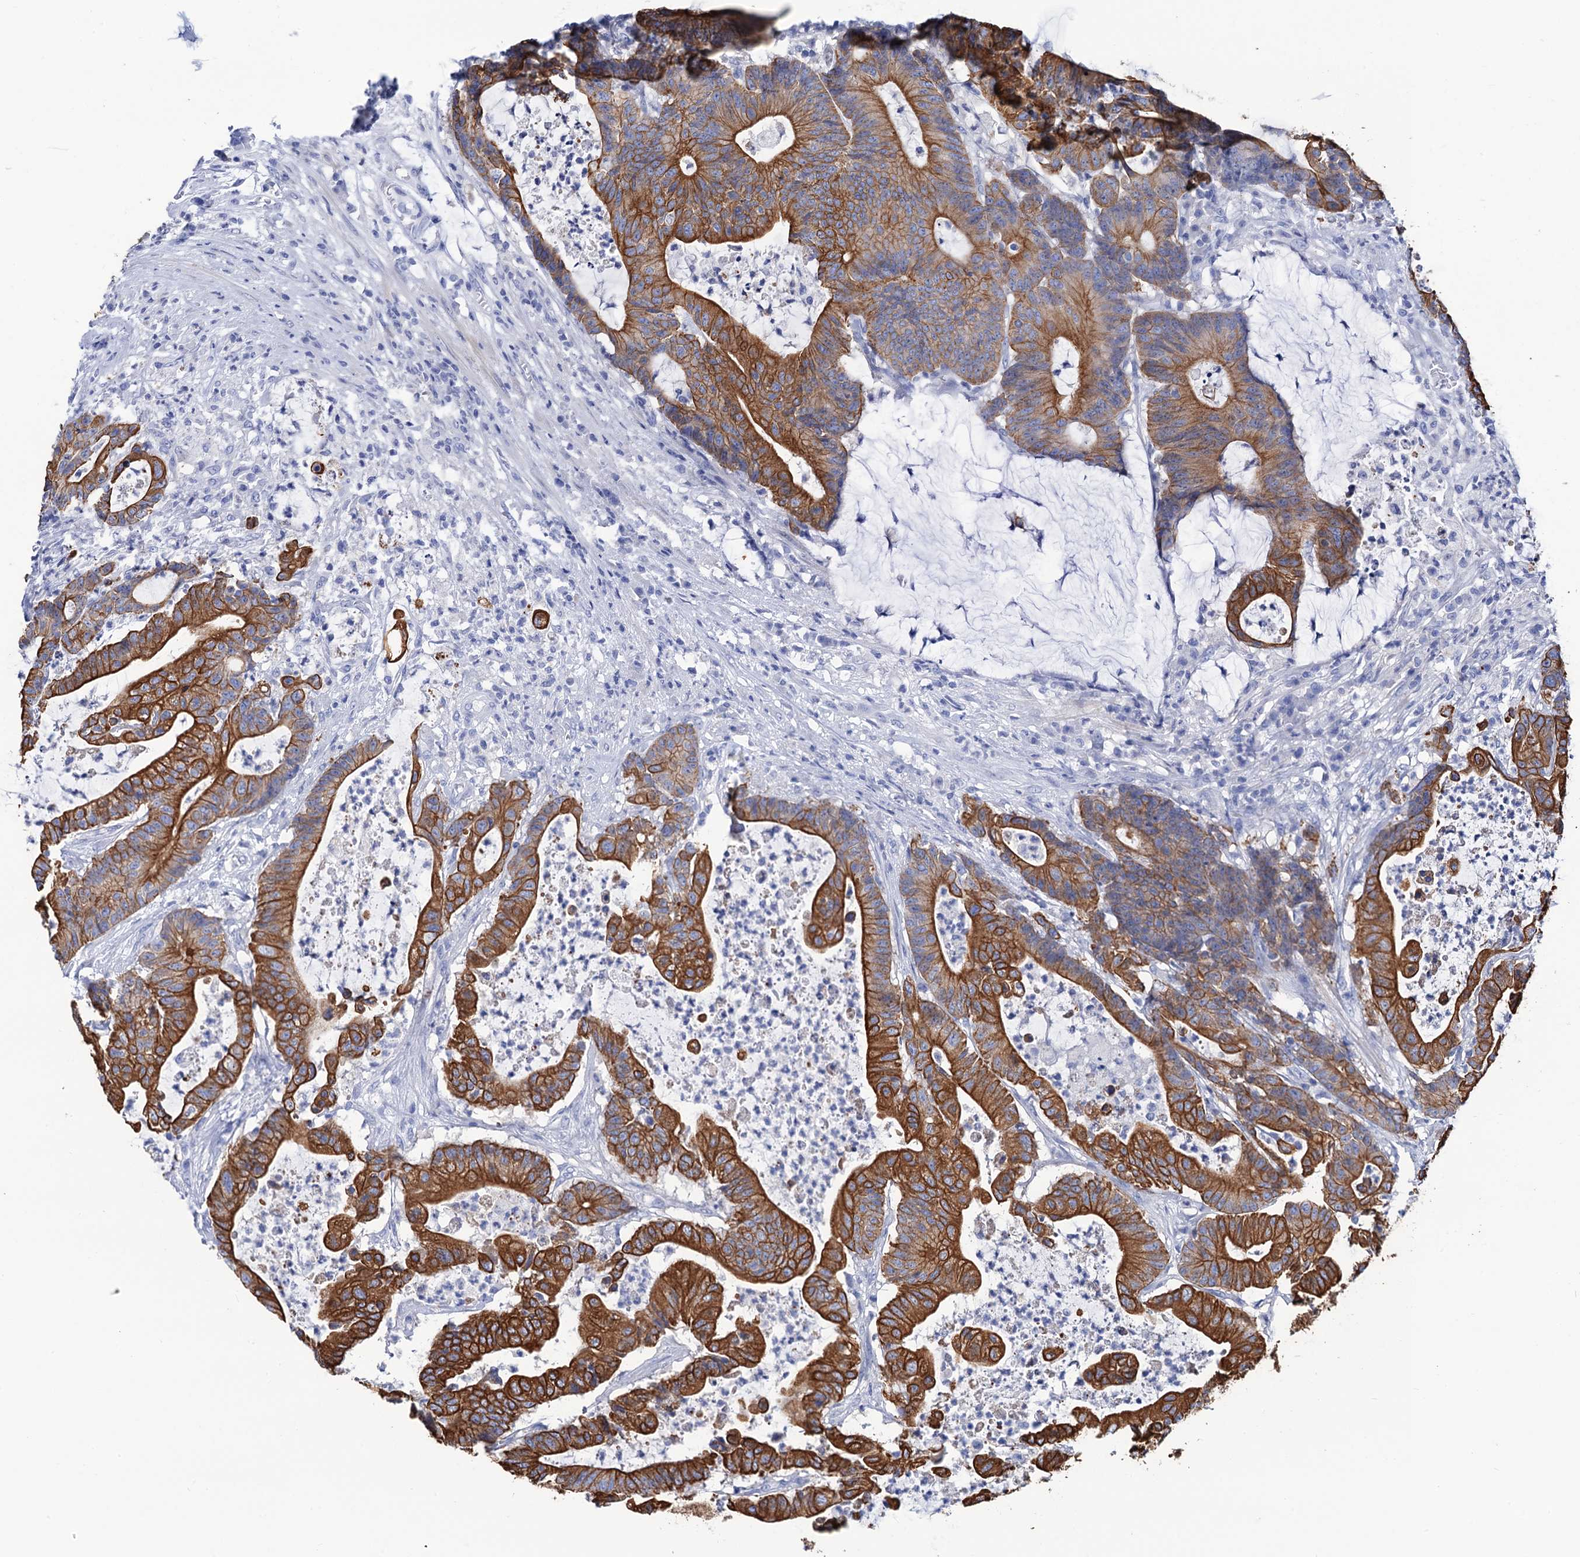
{"staining": {"intensity": "strong", "quantity": ">75%", "location": "cytoplasmic/membranous"}, "tissue": "colorectal cancer", "cell_type": "Tumor cells", "image_type": "cancer", "snomed": [{"axis": "morphology", "description": "Adenocarcinoma, NOS"}, {"axis": "topography", "description": "Colon"}], "caption": "Tumor cells exhibit high levels of strong cytoplasmic/membranous expression in about >75% of cells in human colorectal adenocarcinoma.", "gene": "RAB3IP", "patient": {"sex": "female", "age": 84}}